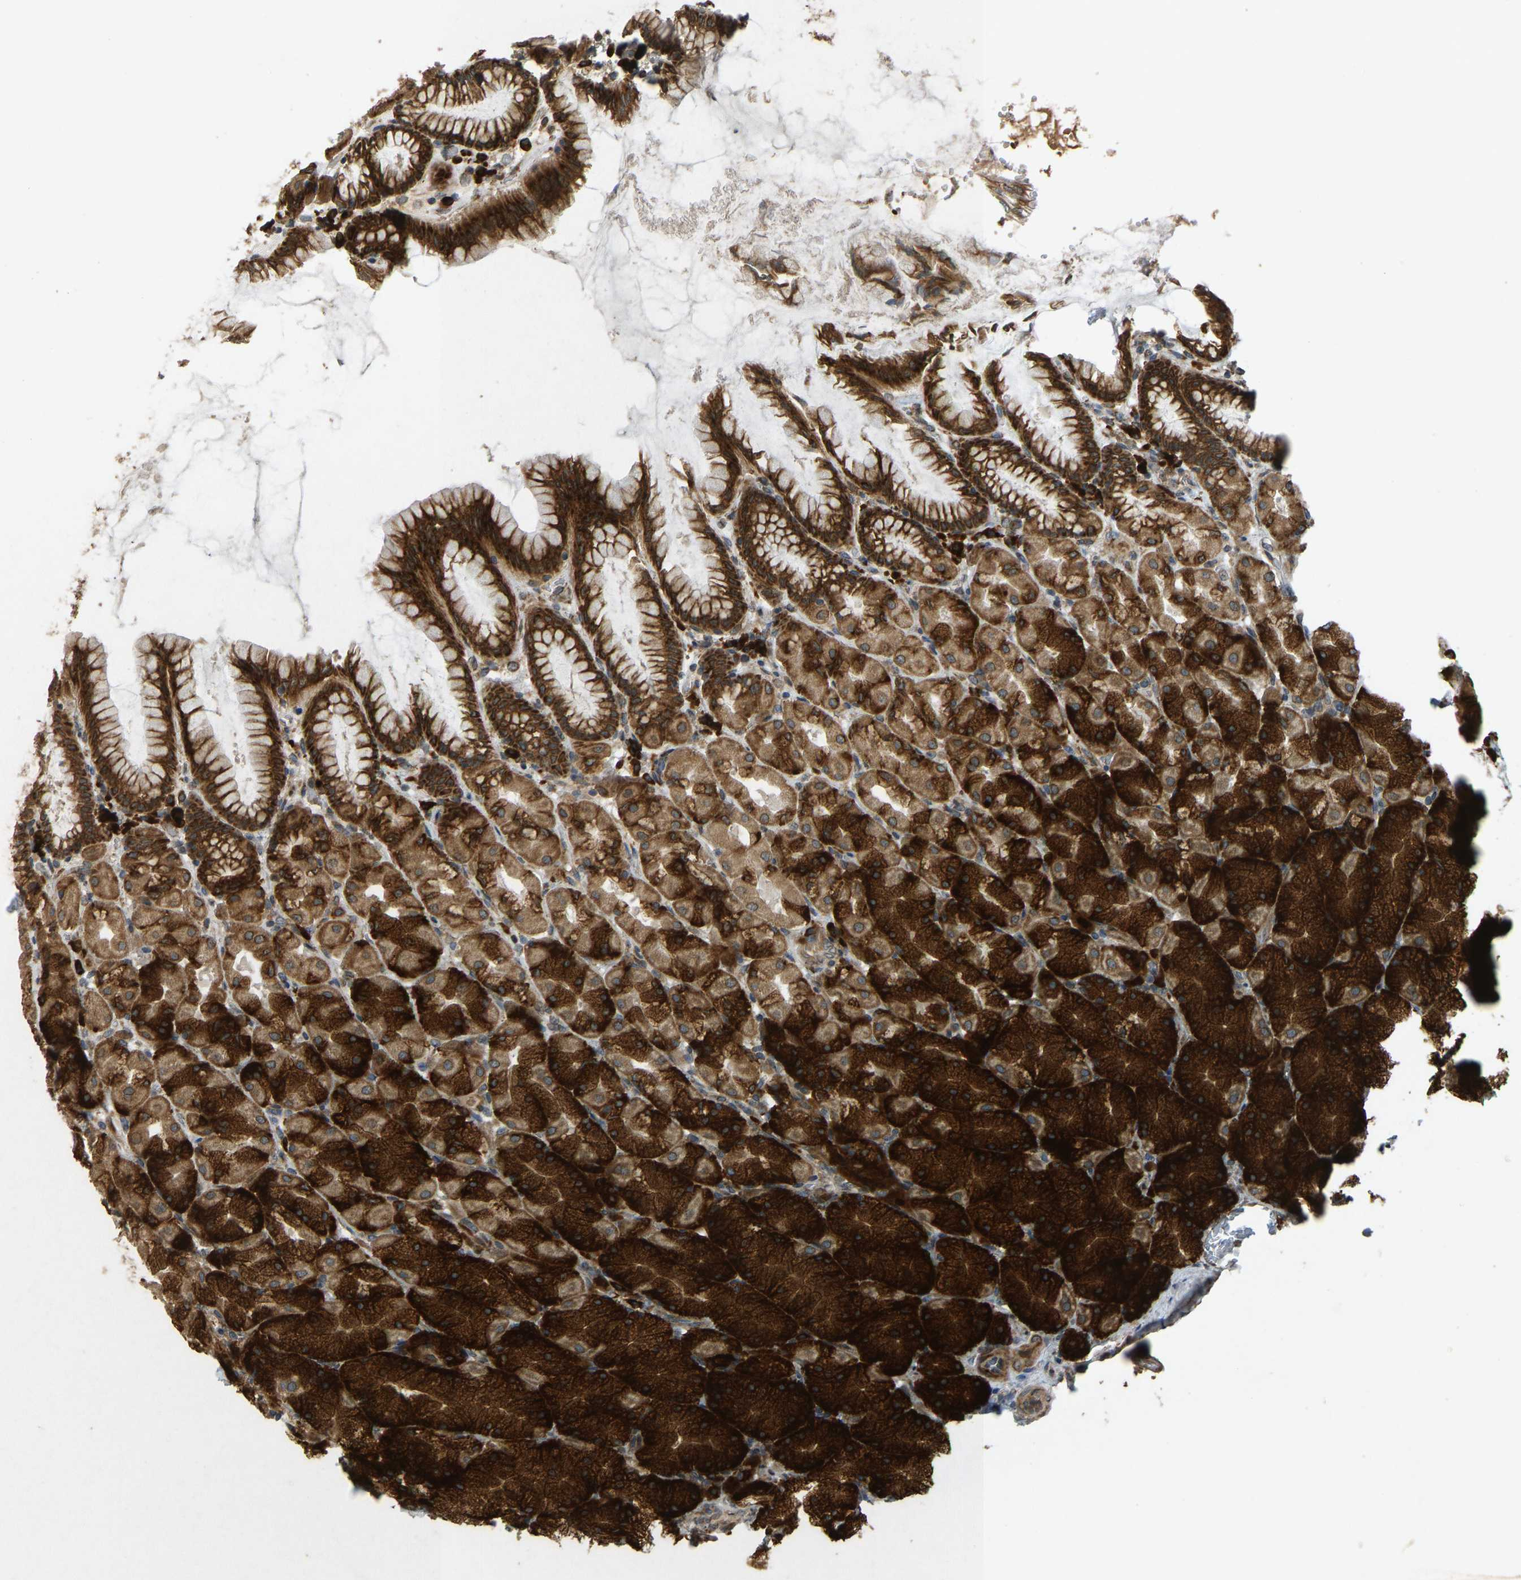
{"staining": {"intensity": "strong", "quantity": ">75%", "location": "cytoplasmic/membranous"}, "tissue": "stomach", "cell_type": "Glandular cells", "image_type": "normal", "snomed": [{"axis": "morphology", "description": "Normal tissue, NOS"}, {"axis": "topography", "description": "Stomach, upper"}], "caption": "Brown immunohistochemical staining in normal human stomach displays strong cytoplasmic/membranous positivity in approximately >75% of glandular cells. The staining is performed using DAB brown chromogen to label protein expression. The nuclei are counter-stained blue using hematoxylin.", "gene": "RPN2", "patient": {"sex": "female", "age": 56}}